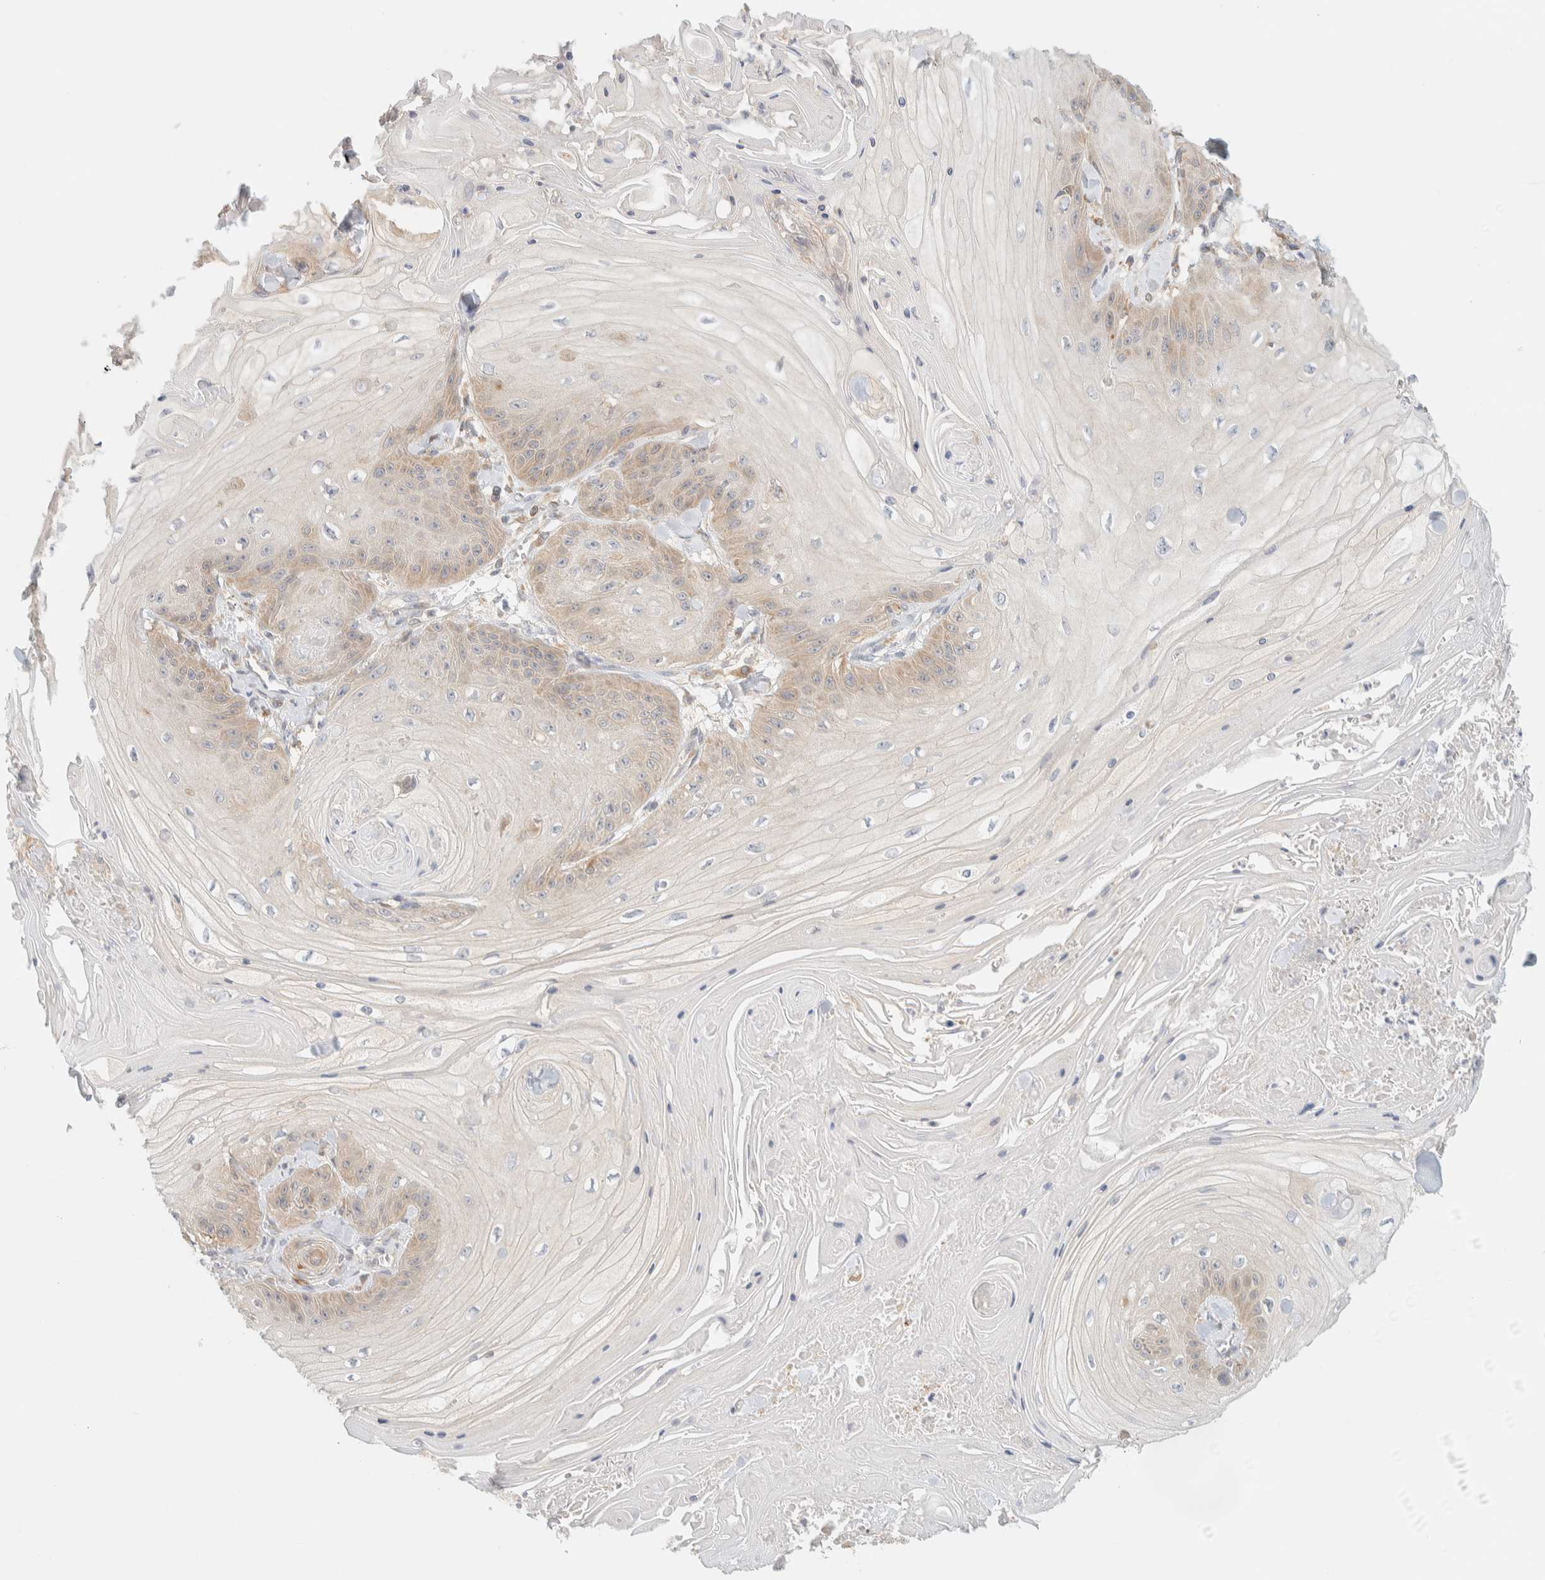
{"staining": {"intensity": "moderate", "quantity": "<25%", "location": "cytoplasmic/membranous"}, "tissue": "skin cancer", "cell_type": "Tumor cells", "image_type": "cancer", "snomed": [{"axis": "morphology", "description": "Squamous cell carcinoma, NOS"}, {"axis": "topography", "description": "Skin"}], "caption": "Protein analysis of skin cancer tissue exhibits moderate cytoplasmic/membranous positivity in approximately <25% of tumor cells.", "gene": "NT5C", "patient": {"sex": "male", "age": 74}}